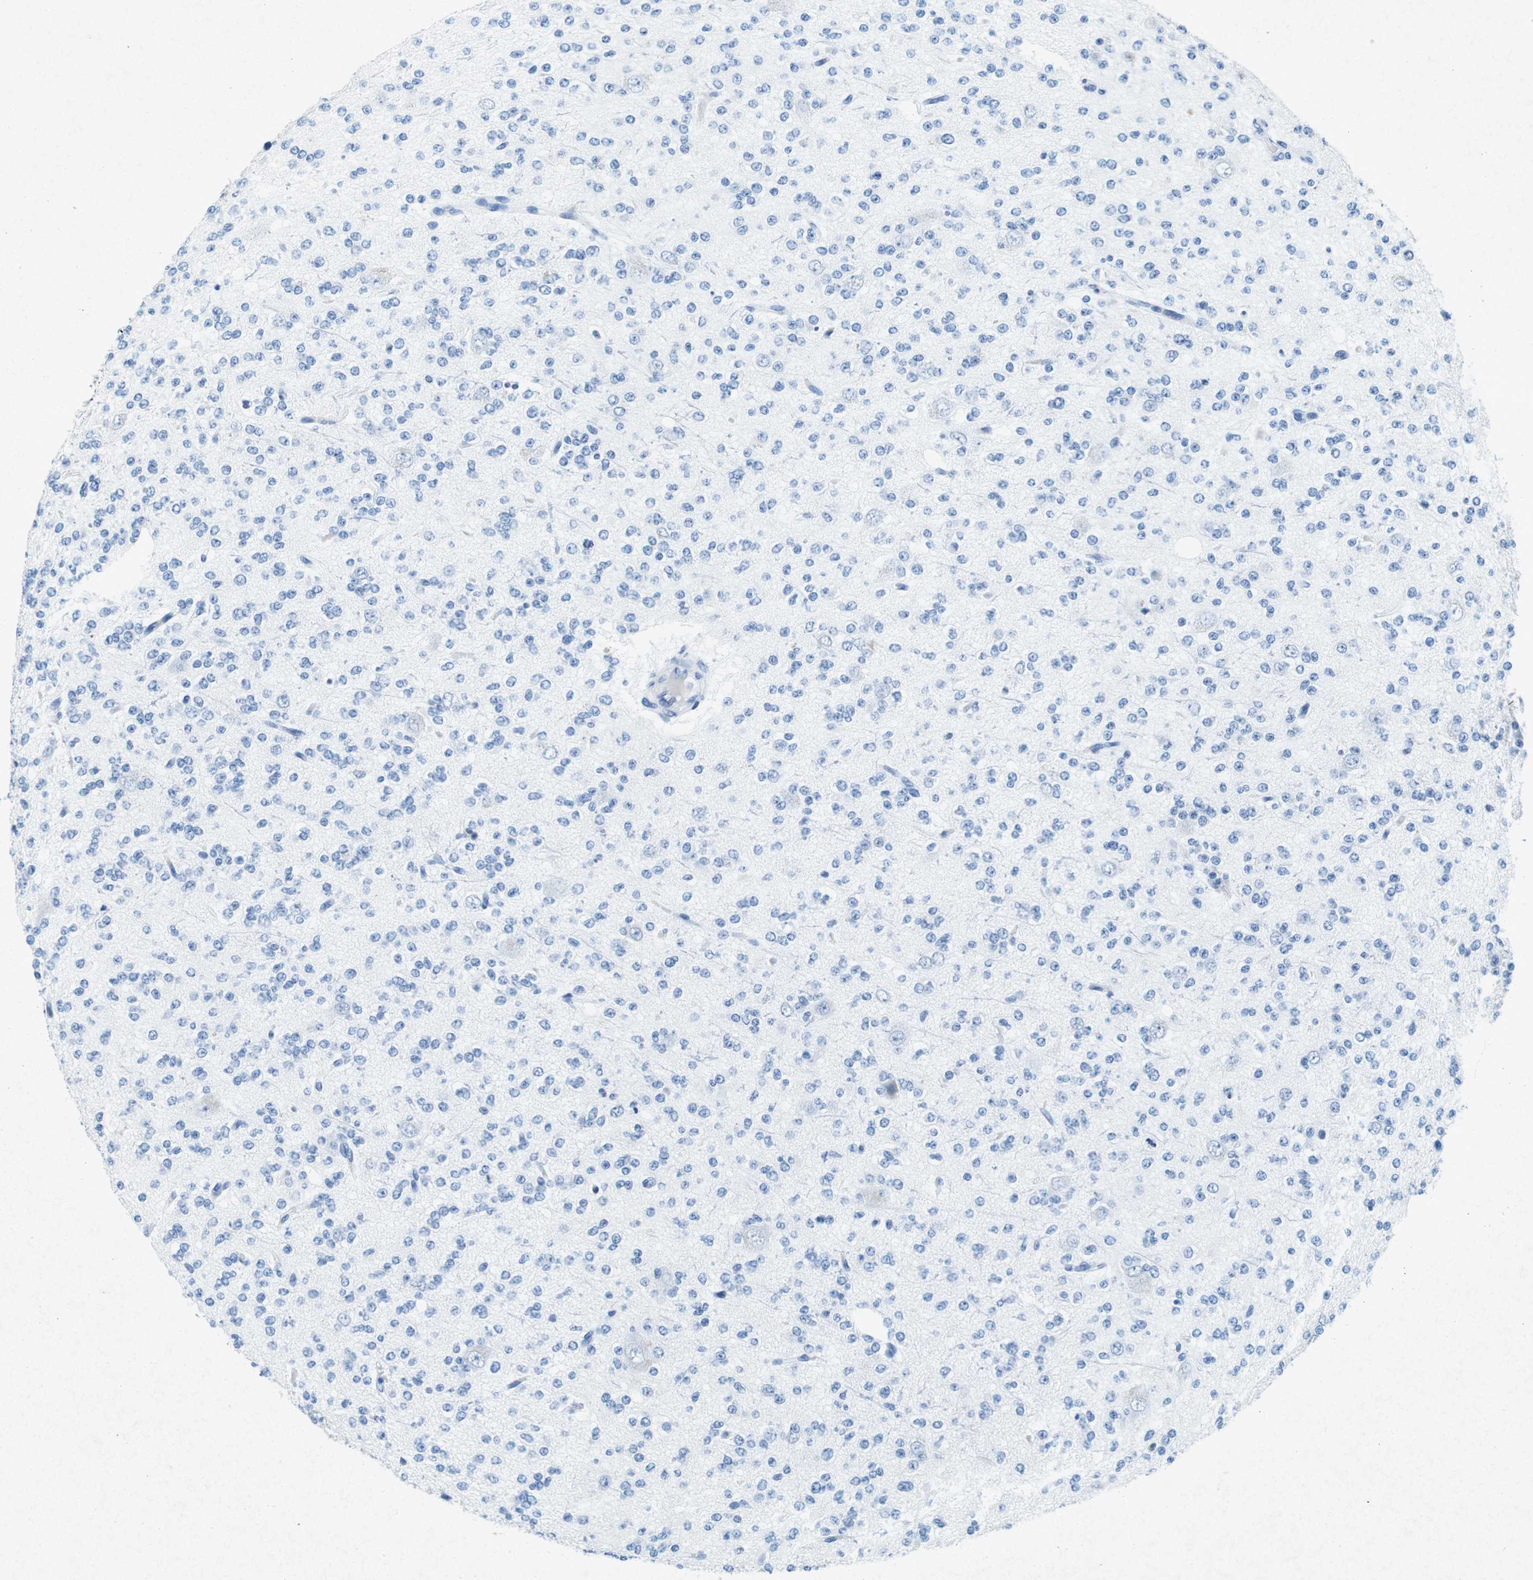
{"staining": {"intensity": "negative", "quantity": "none", "location": "none"}, "tissue": "glioma", "cell_type": "Tumor cells", "image_type": "cancer", "snomed": [{"axis": "morphology", "description": "Glioma, malignant, Low grade"}, {"axis": "topography", "description": "Brain"}], "caption": "Human glioma stained for a protein using immunohistochemistry reveals no staining in tumor cells.", "gene": "CTAG1B", "patient": {"sex": "male", "age": 38}}